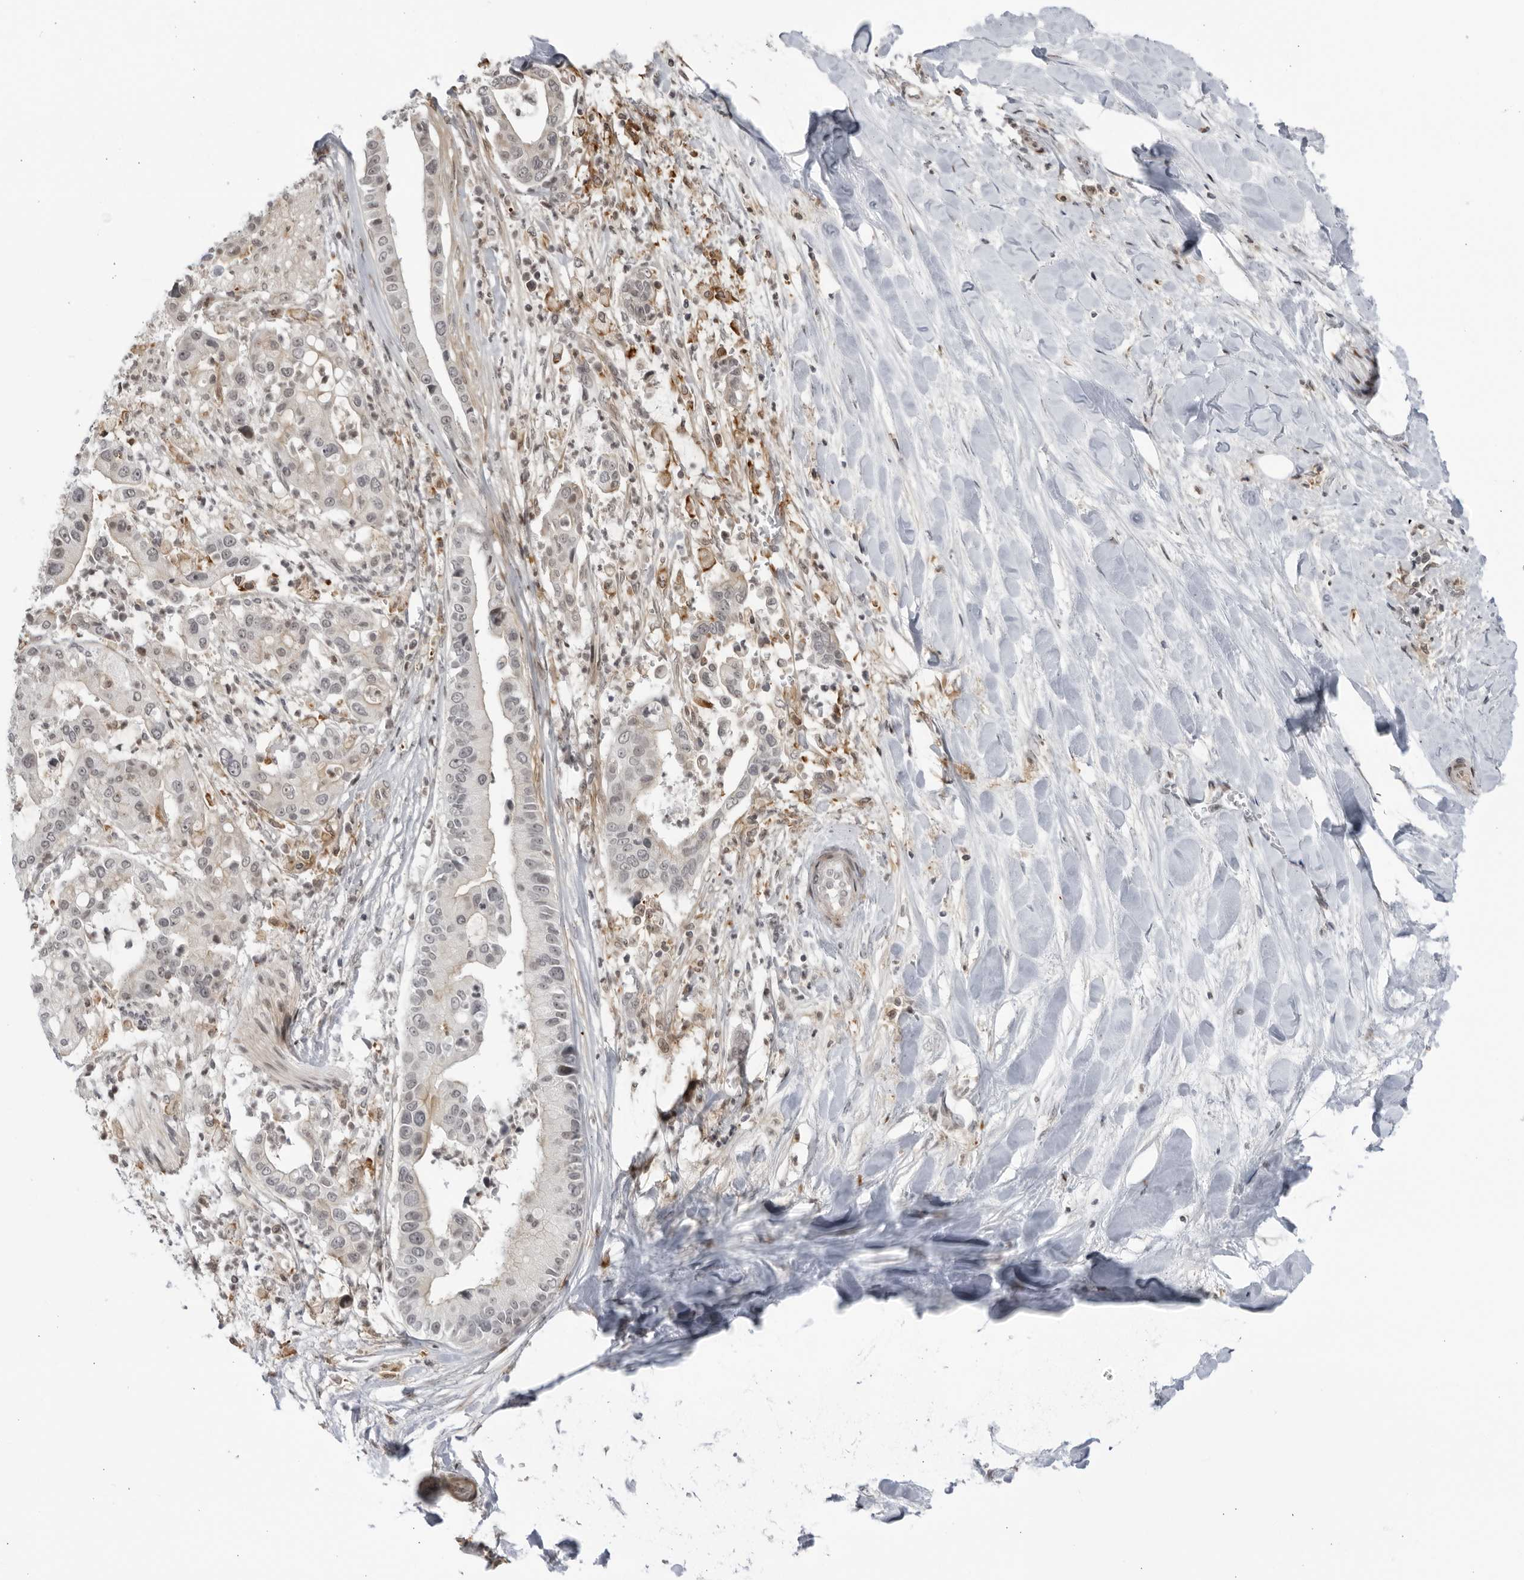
{"staining": {"intensity": "negative", "quantity": "none", "location": "none"}, "tissue": "liver cancer", "cell_type": "Tumor cells", "image_type": "cancer", "snomed": [{"axis": "morphology", "description": "Cholangiocarcinoma"}, {"axis": "topography", "description": "Liver"}], "caption": "Protein analysis of liver cholangiocarcinoma shows no significant positivity in tumor cells.", "gene": "DTL", "patient": {"sex": "female", "age": 54}}